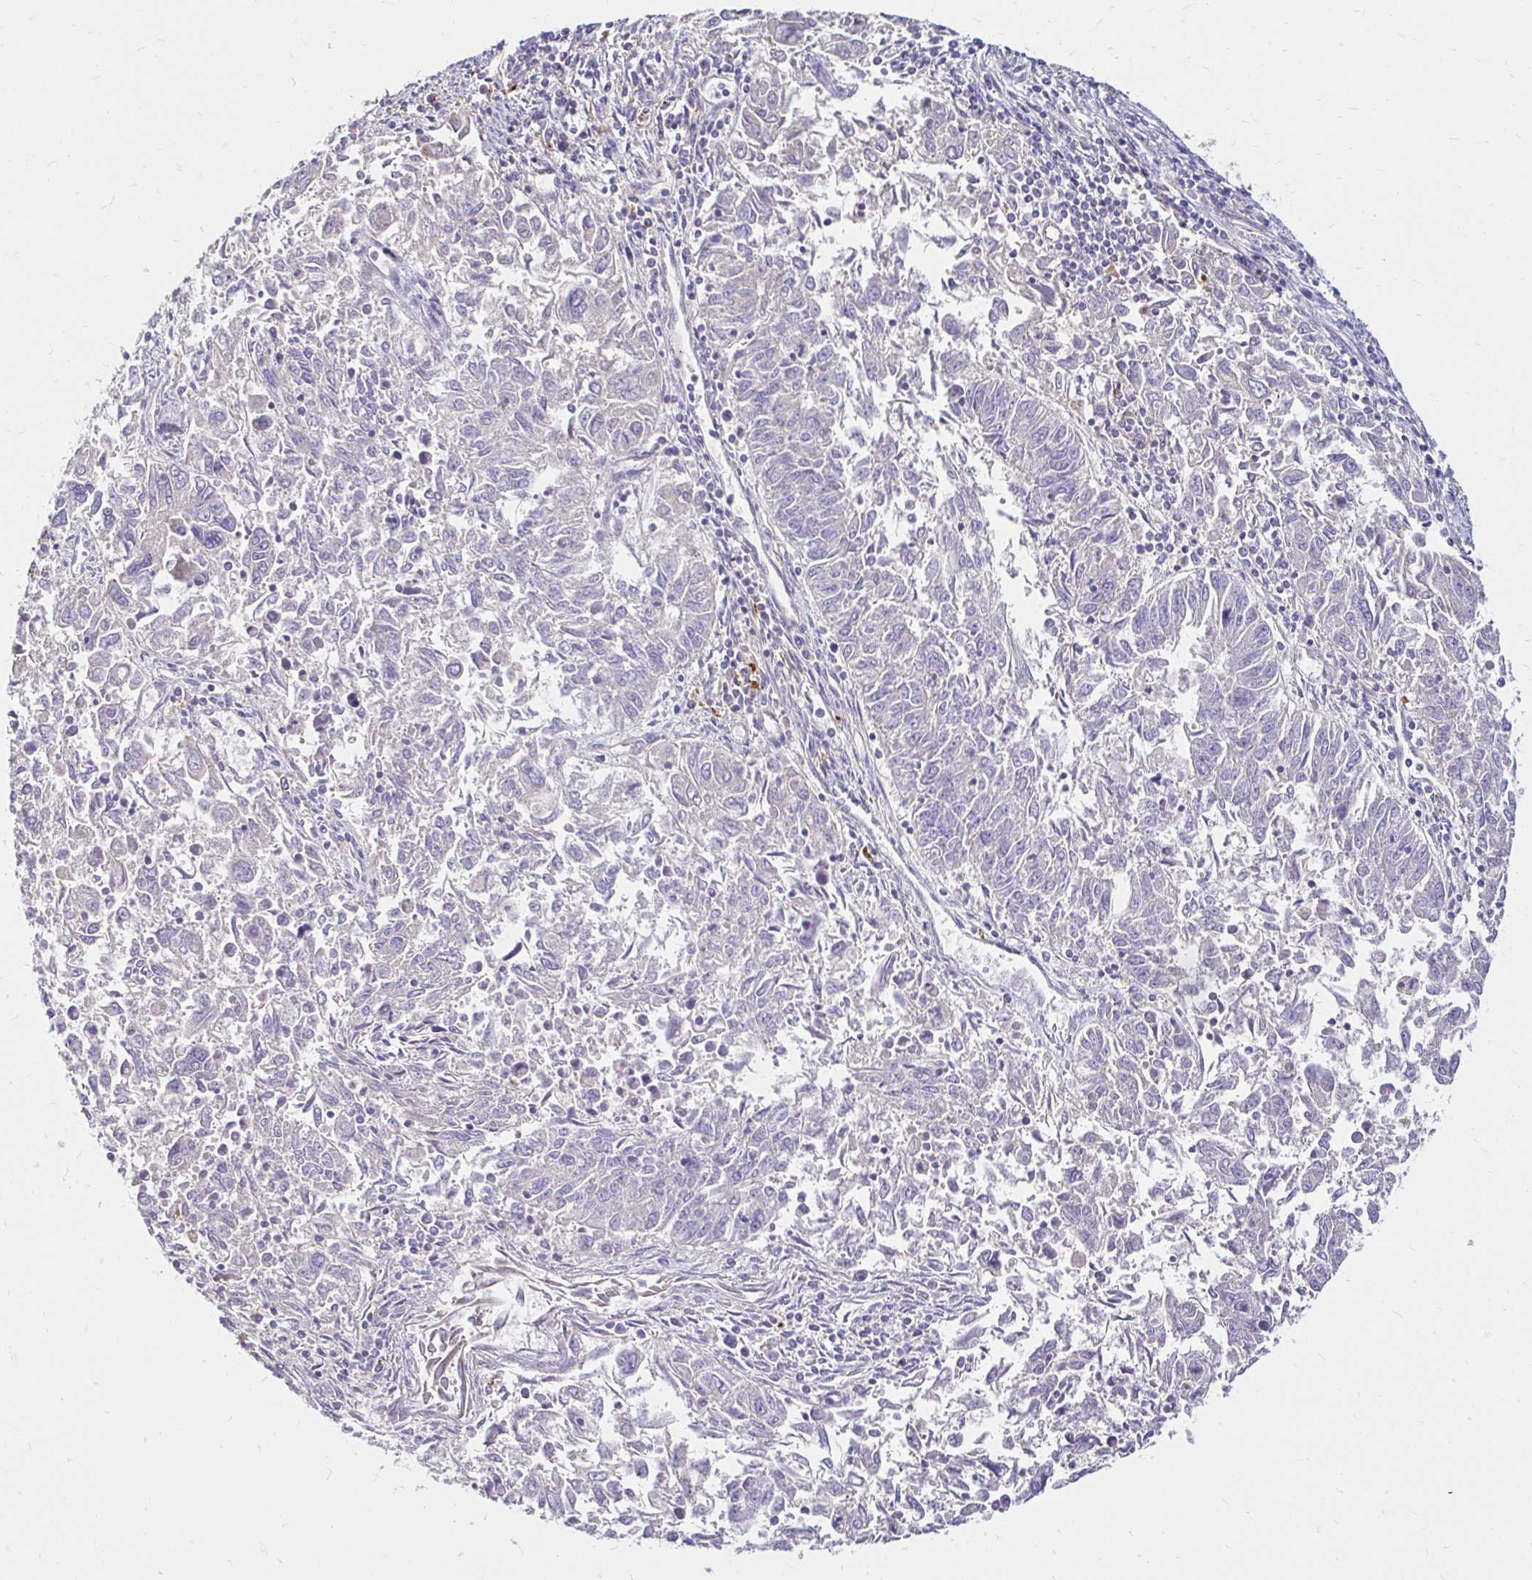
{"staining": {"intensity": "negative", "quantity": "none", "location": "none"}, "tissue": "endometrial cancer", "cell_type": "Tumor cells", "image_type": "cancer", "snomed": [{"axis": "morphology", "description": "Adenocarcinoma, NOS"}, {"axis": "topography", "description": "Endometrium"}], "caption": "Immunohistochemical staining of human adenocarcinoma (endometrial) demonstrates no significant positivity in tumor cells.", "gene": "FUCA1", "patient": {"sex": "female", "age": 42}}